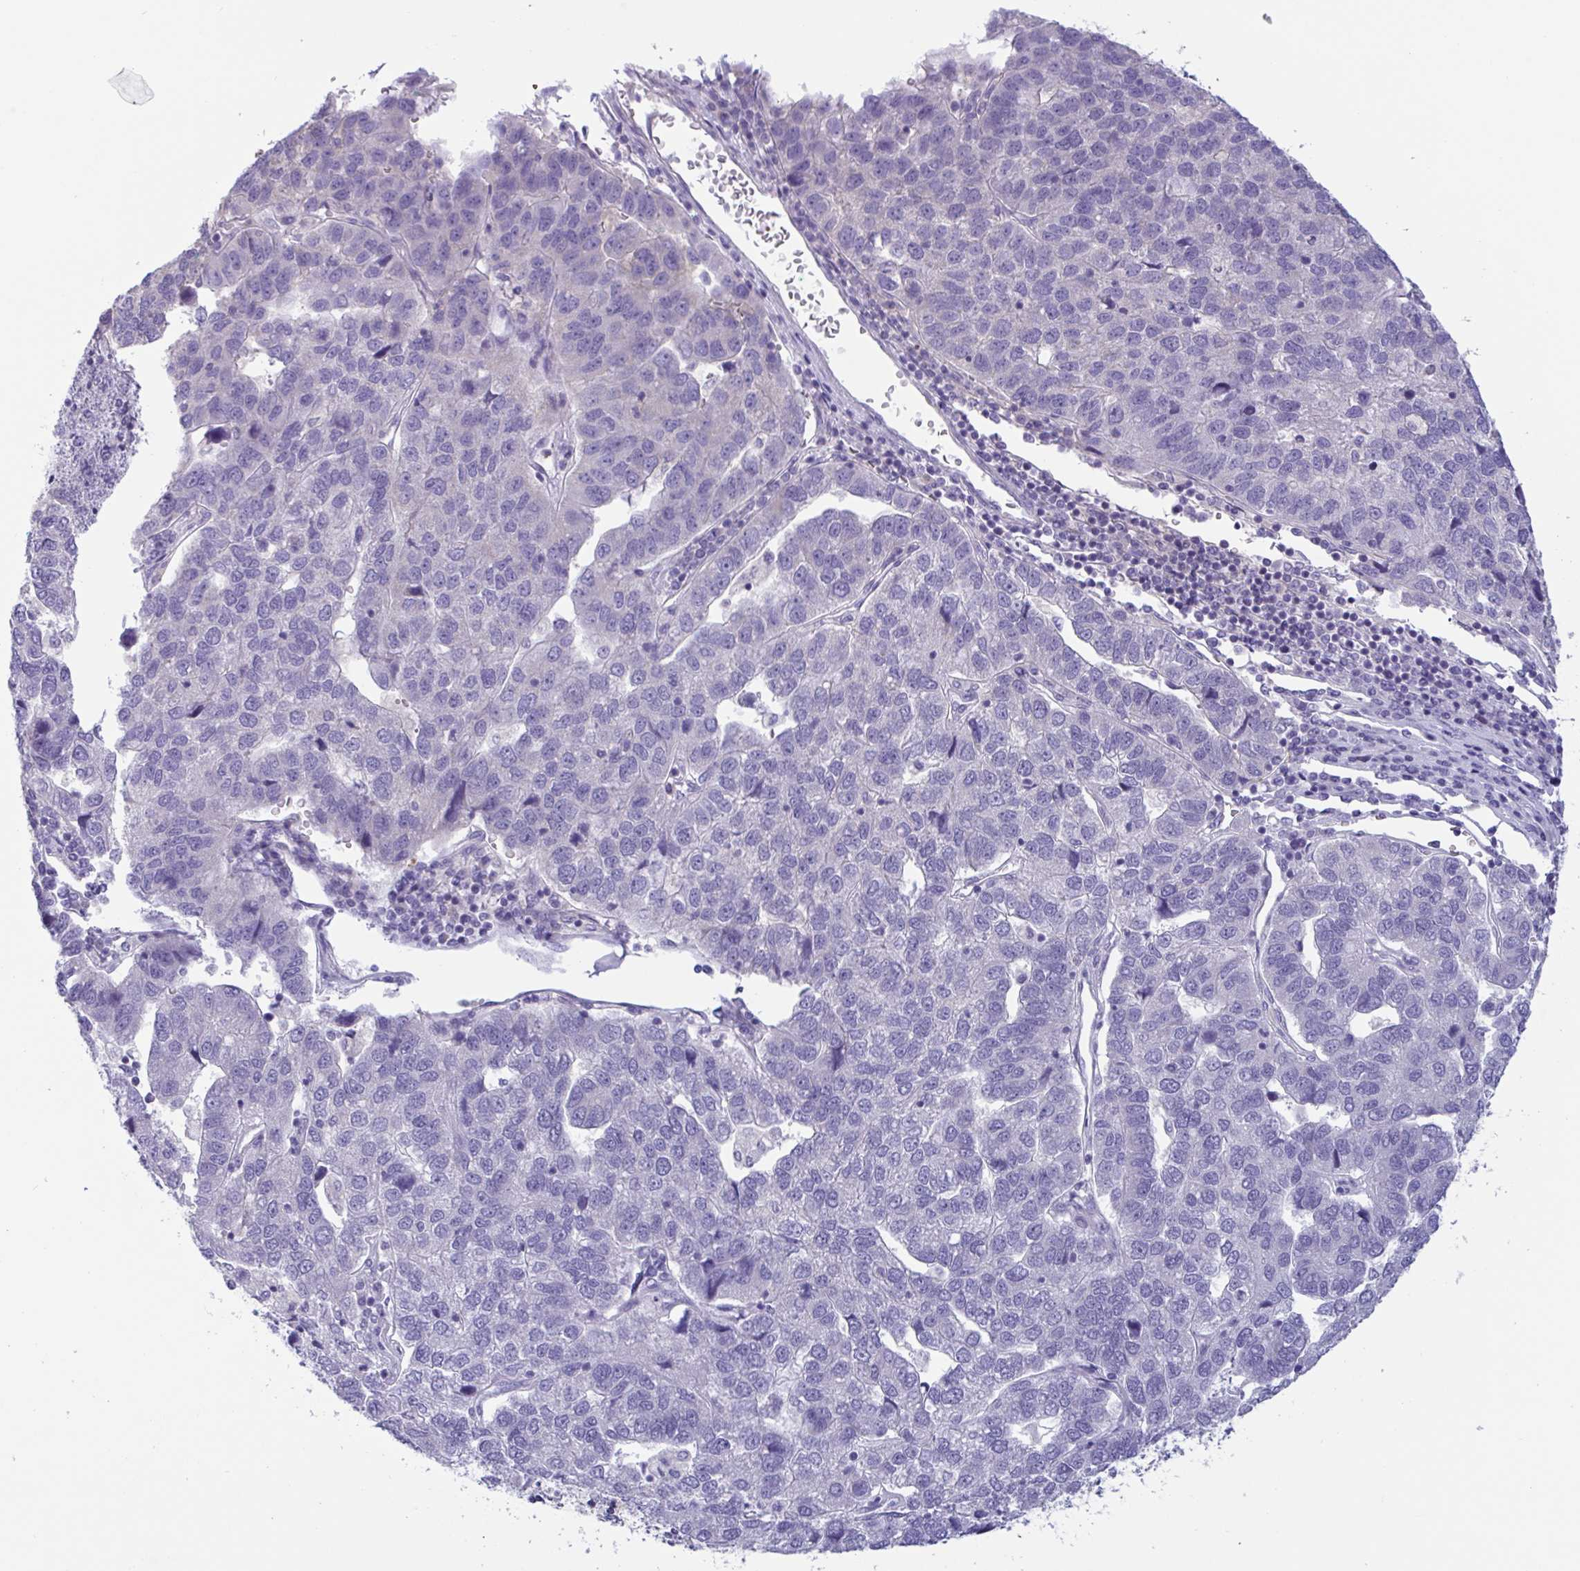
{"staining": {"intensity": "negative", "quantity": "none", "location": "none"}, "tissue": "pancreatic cancer", "cell_type": "Tumor cells", "image_type": "cancer", "snomed": [{"axis": "morphology", "description": "Adenocarcinoma, NOS"}, {"axis": "topography", "description": "Pancreas"}], "caption": "Pancreatic cancer (adenocarcinoma) stained for a protein using immunohistochemistry exhibits no expression tumor cells.", "gene": "OXLD1", "patient": {"sex": "female", "age": 61}}